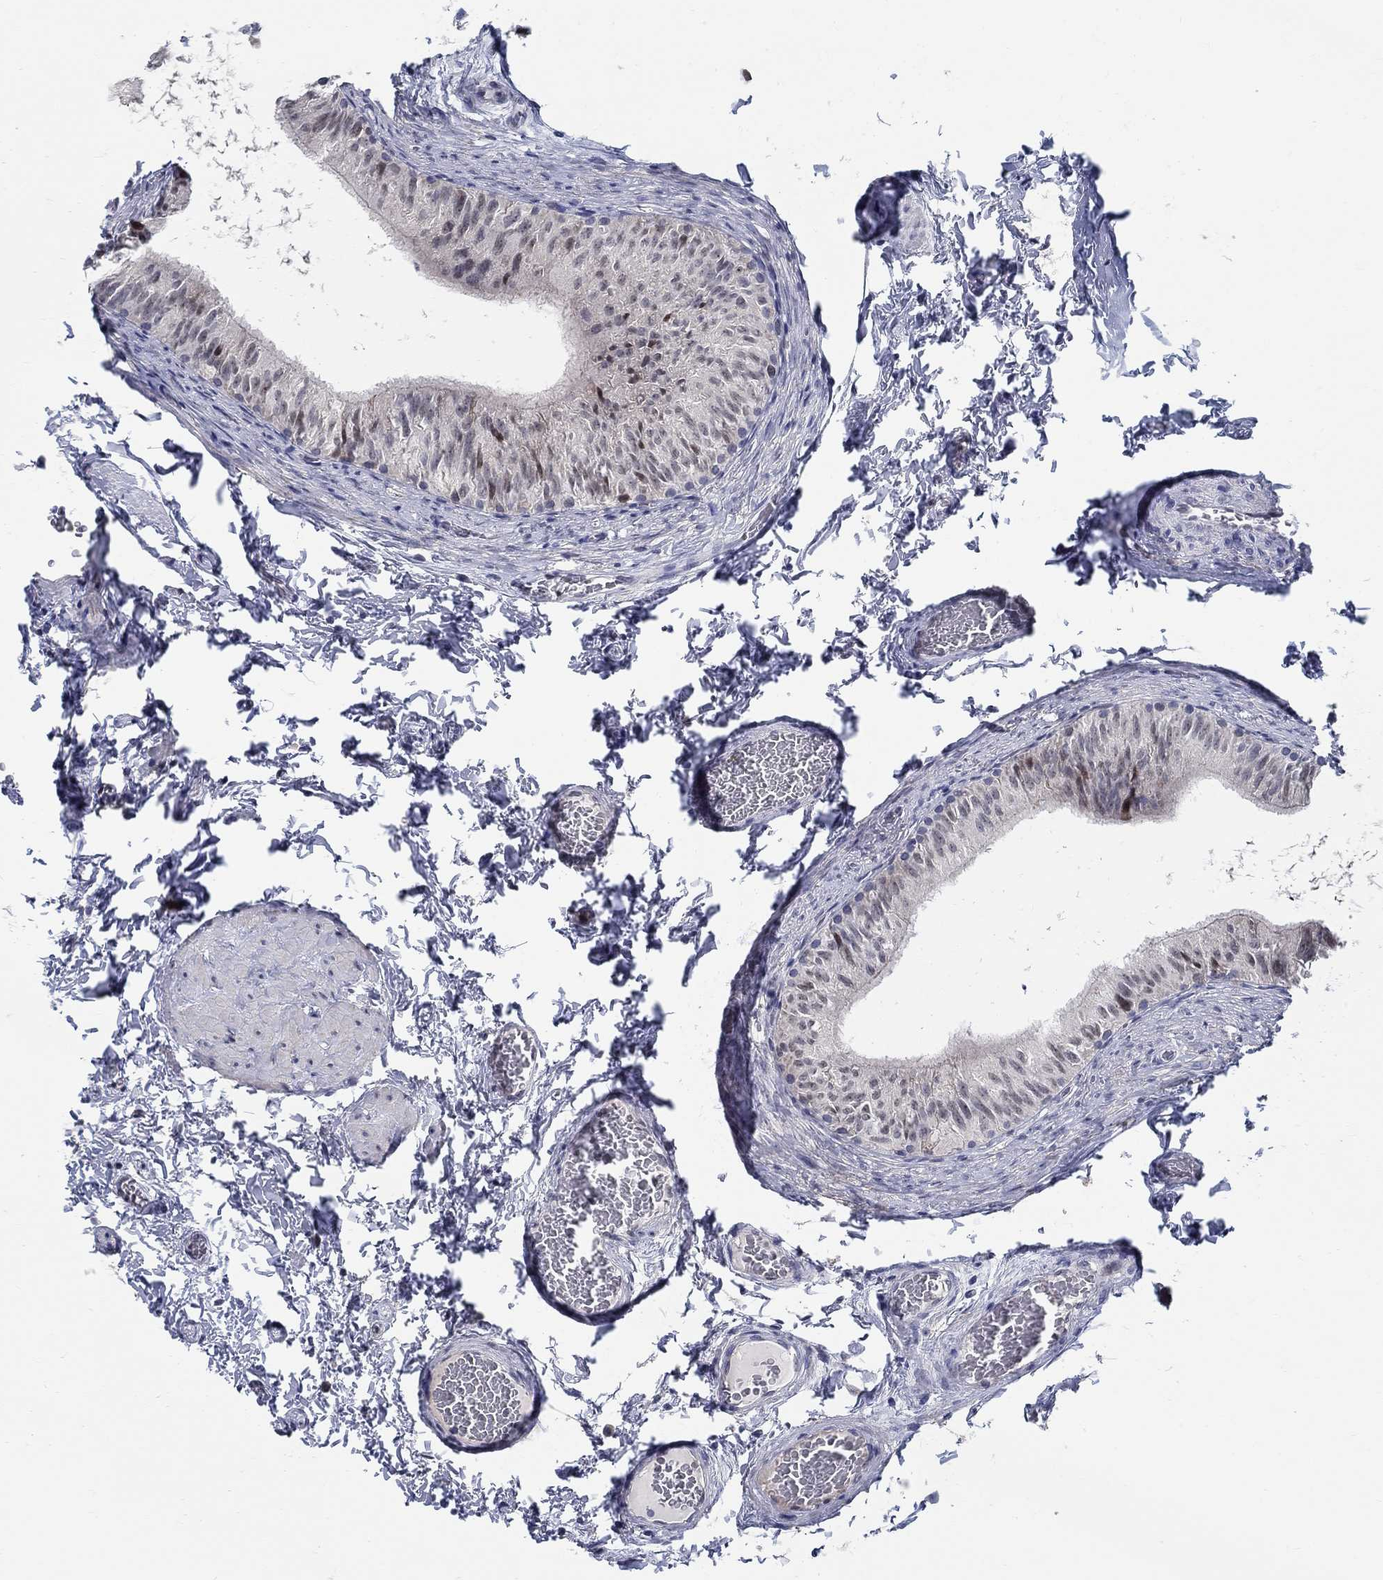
{"staining": {"intensity": "moderate", "quantity": "<25%", "location": "nuclear"}, "tissue": "epididymis", "cell_type": "Glandular cells", "image_type": "normal", "snomed": [{"axis": "morphology", "description": "Normal tissue, NOS"}, {"axis": "topography", "description": "Epididymis"}, {"axis": "topography", "description": "Vas deferens"}], "caption": "High-magnification brightfield microscopy of benign epididymis stained with DAB (brown) and counterstained with hematoxylin (blue). glandular cells exhibit moderate nuclear positivity is appreciated in about<25% of cells.", "gene": "C16orf46", "patient": {"sex": "male", "age": 23}}